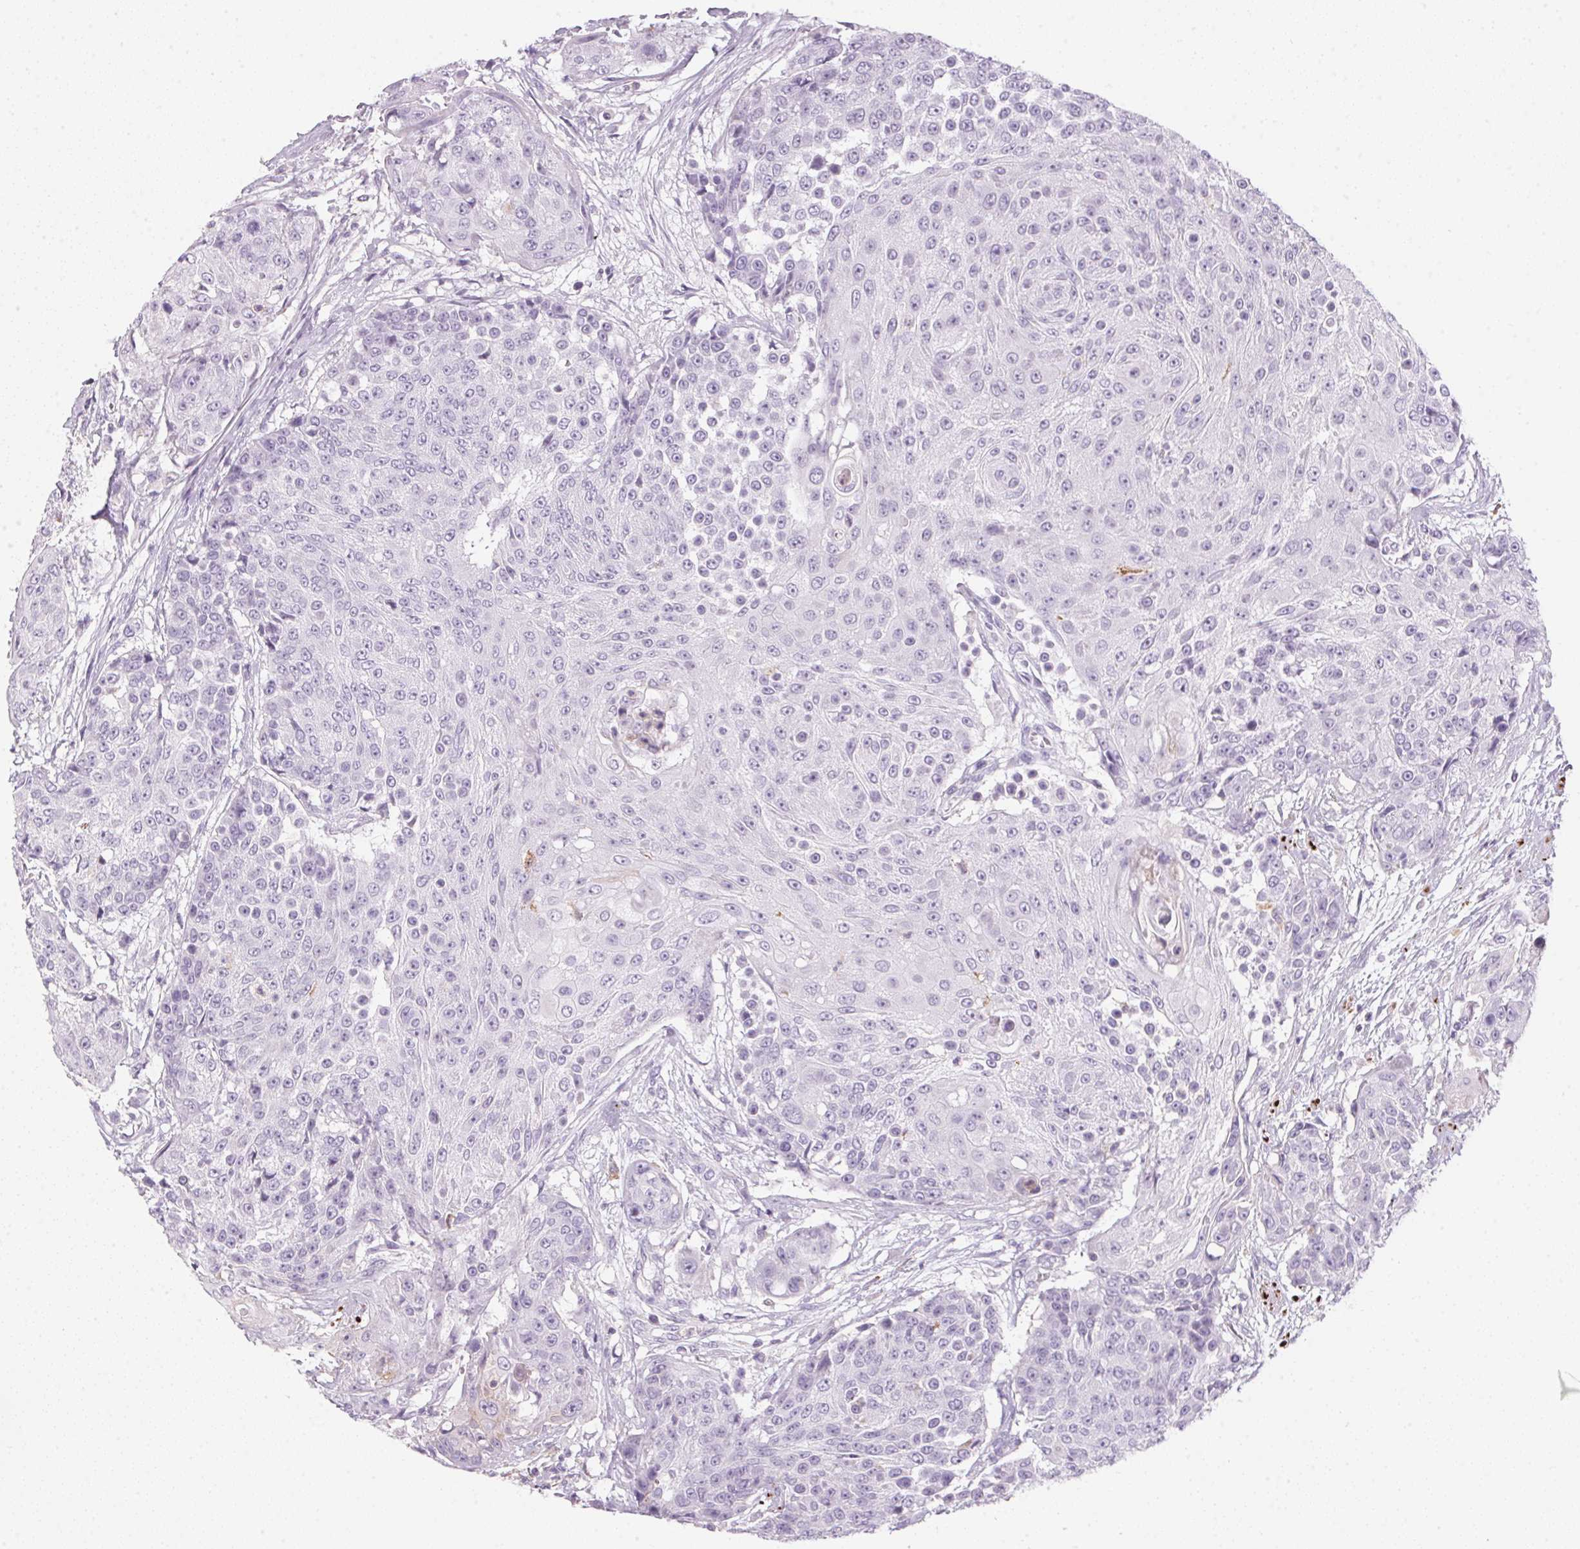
{"staining": {"intensity": "negative", "quantity": "none", "location": "none"}, "tissue": "urothelial cancer", "cell_type": "Tumor cells", "image_type": "cancer", "snomed": [{"axis": "morphology", "description": "Urothelial carcinoma, High grade"}, {"axis": "topography", "description": "Urinary bladder"}], "caption": "Immunohistochemical staining of urothelial carcinoma (high-grade) exhibits no significant staining in tumor cells. (DAB IHC visualized using brightfield microscopy, high magnification).", "gene": "ECPAS", "patient": {"sex": "female", "age": 63}}